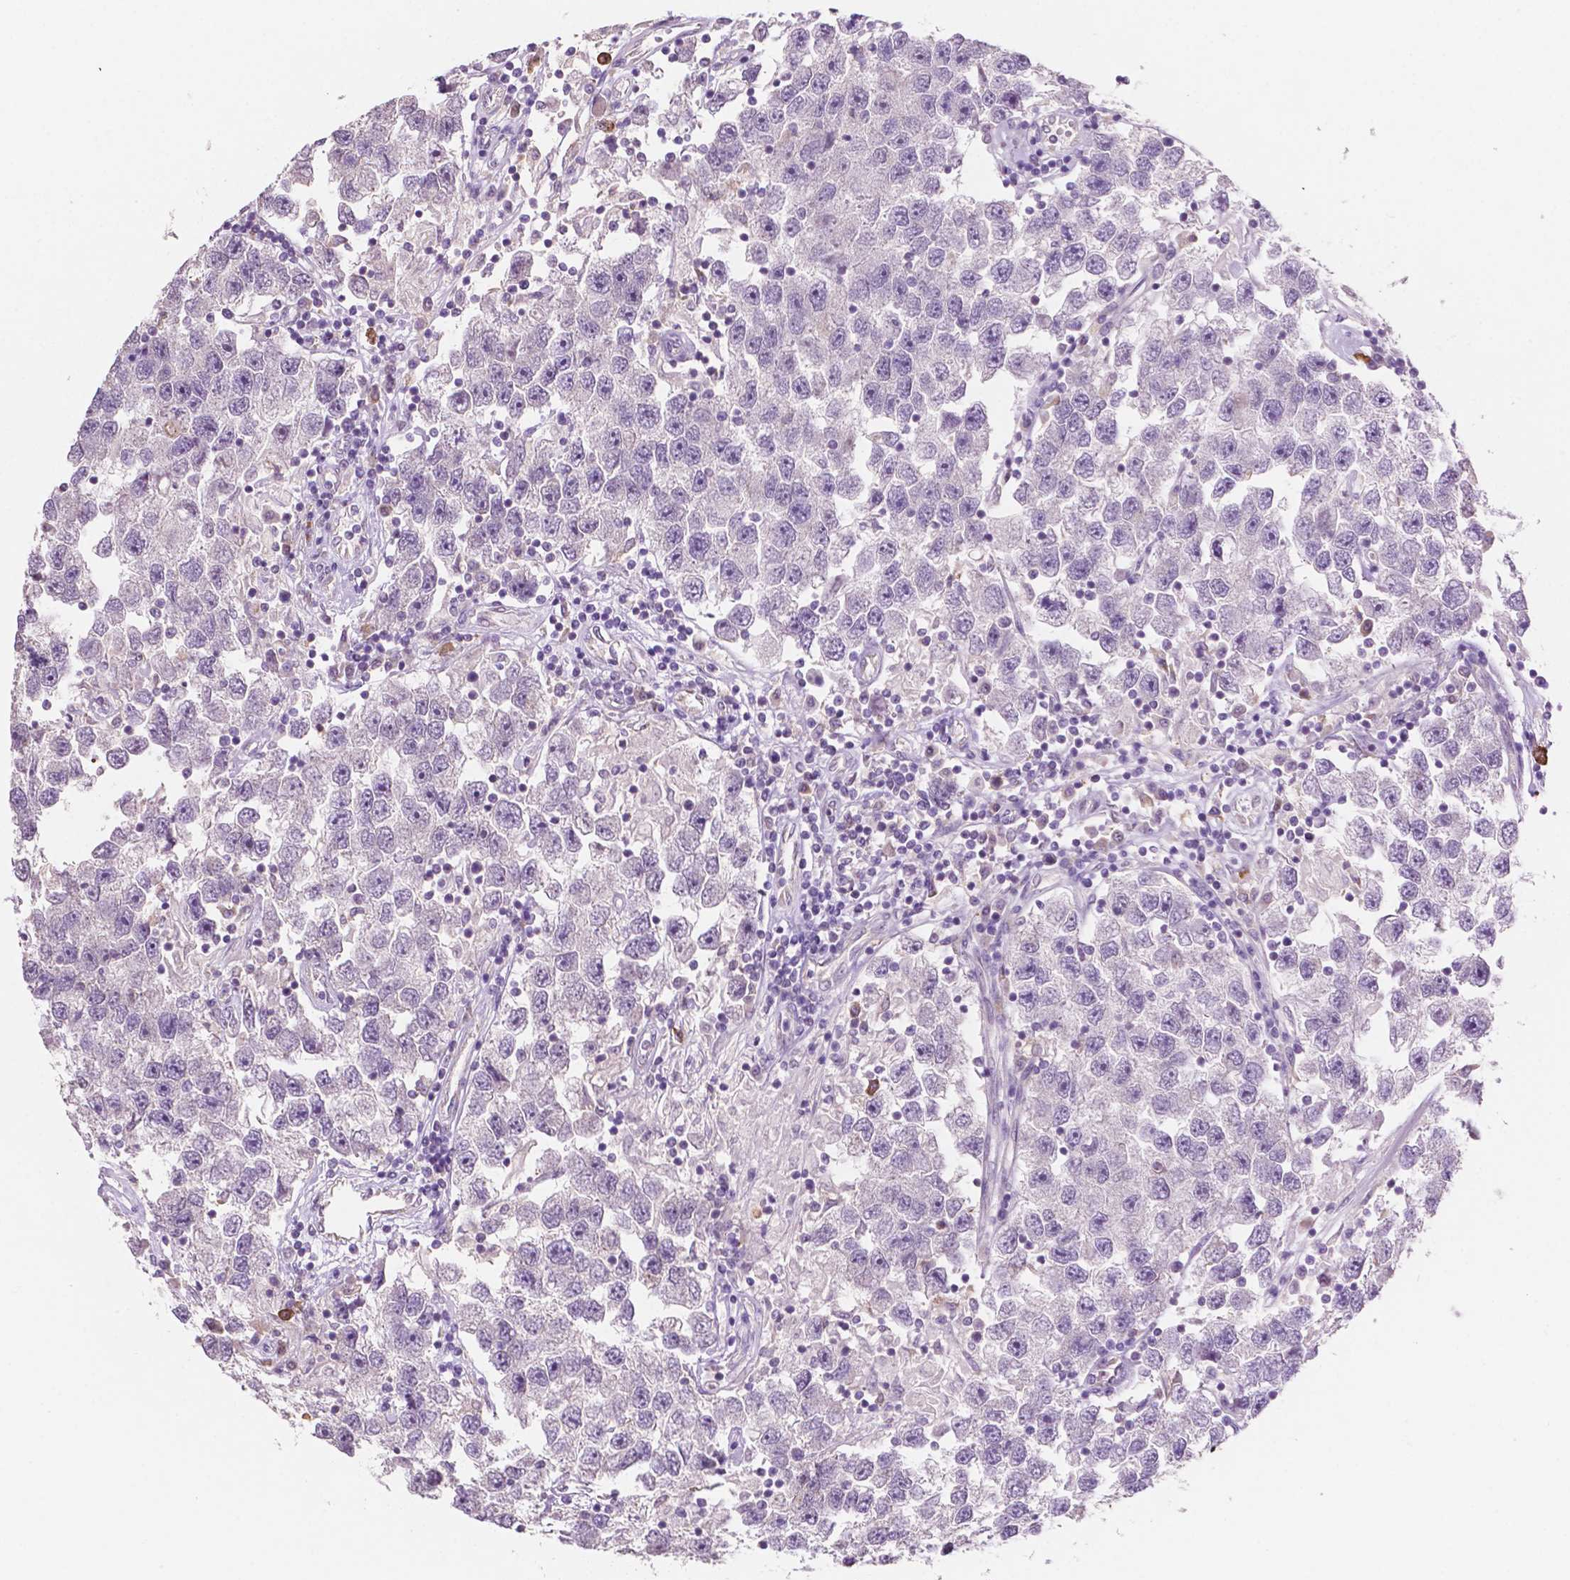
{"staining": {"intensity": "negative", "quantity": "none", "location": "none"}, "tissue": "testis cancer", "cell_type": "Tumor cells", "image_type": "cancer", "snomed": [{"axis": "morphology", "description": "Seminoma, NOS"}, {"axis": "topography", "description": "Testis"}], "caption": "Testis cancer was stained to show a protein in brown. There is no significant positivity in tumor cells. (DAB (3,3'-diaminobenzidine) IHC, high magnification).", "gene": "LRP1B", "patient": {"sex": "male", "age": 26}}